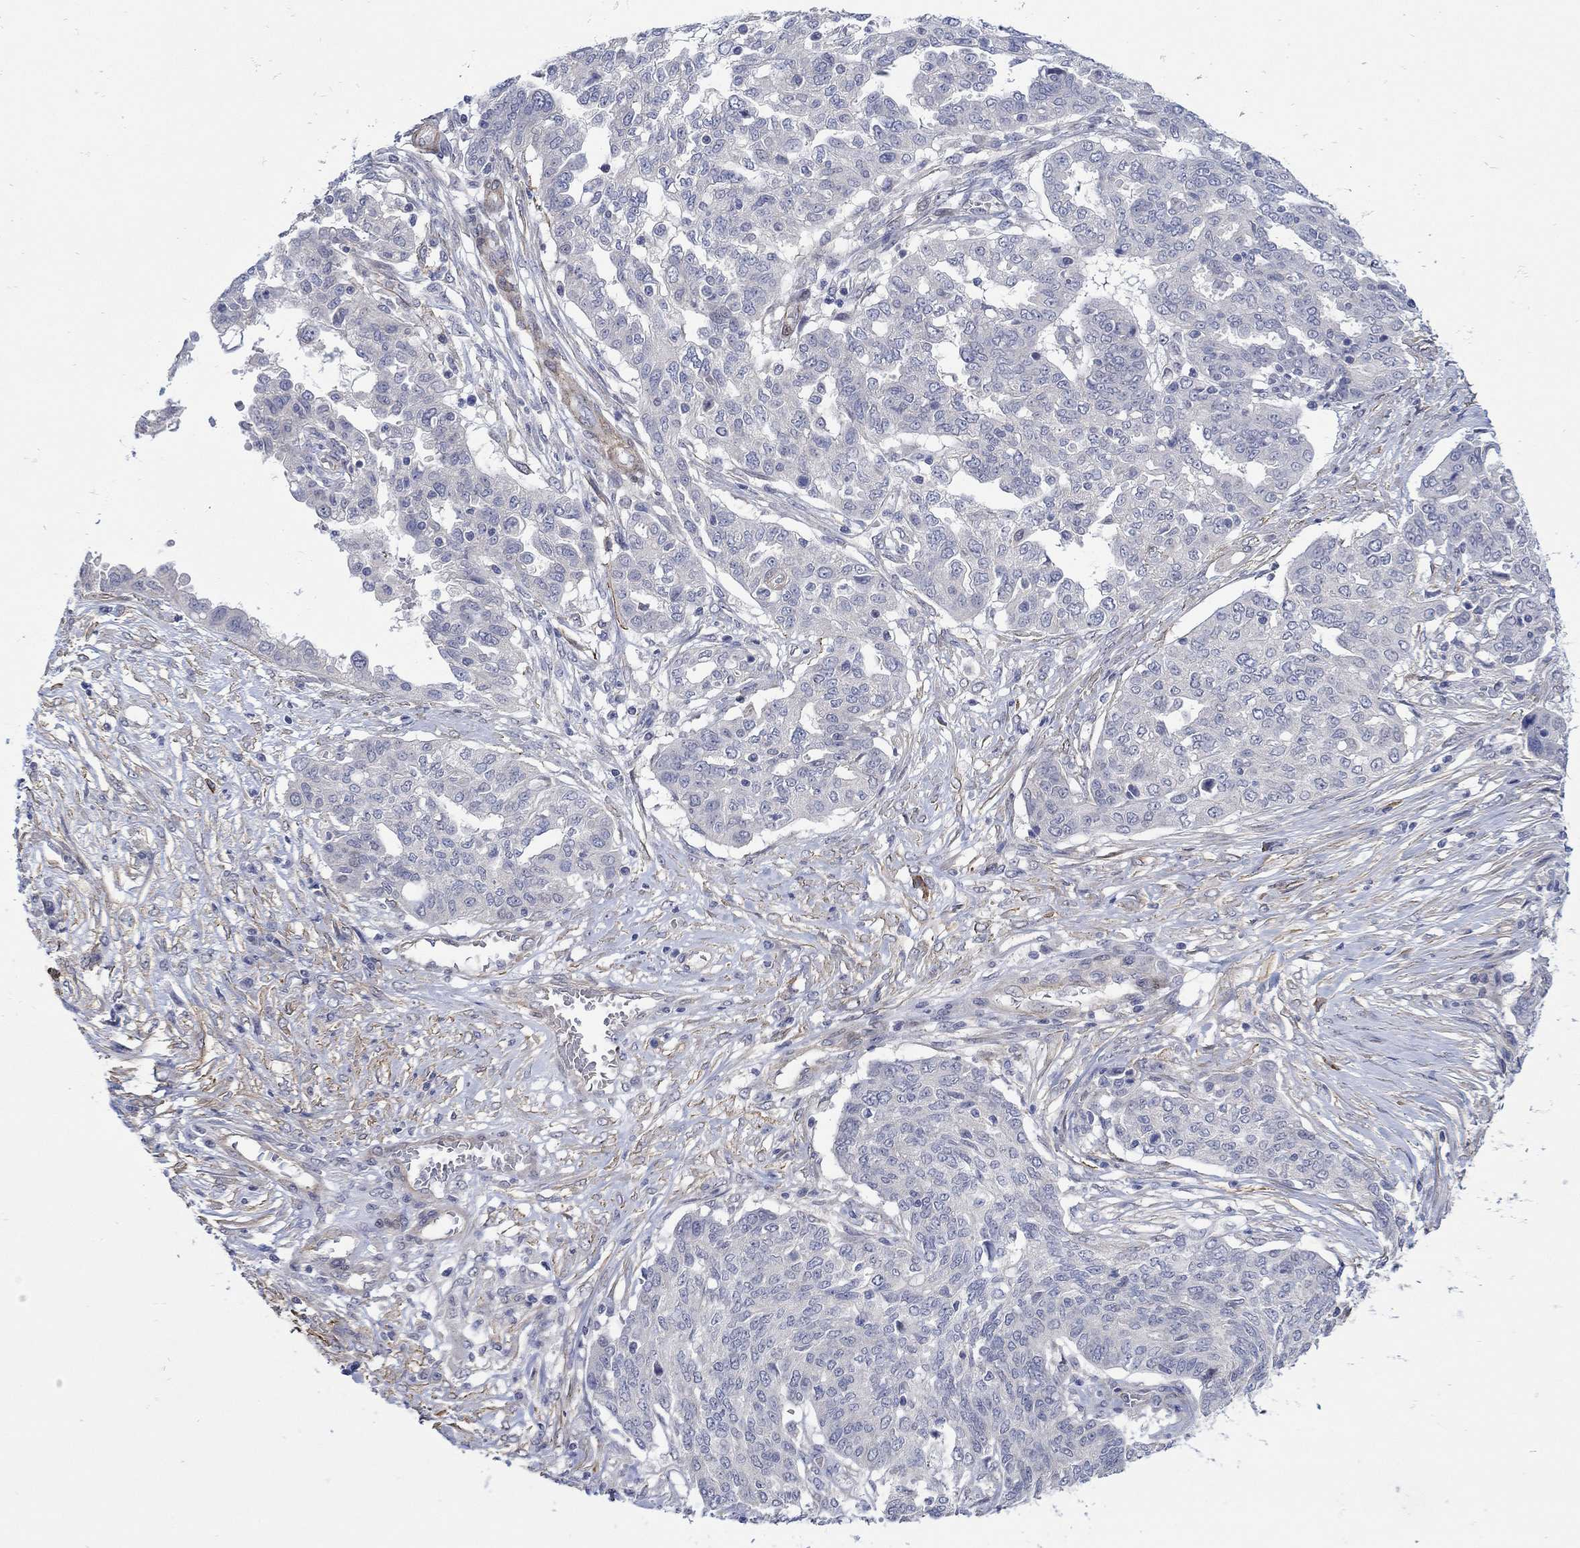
{"staining": {"intensity": "negative", "quantity": "none", "location": "none"}, "tissue": "ovarian cancer", "cell_type": "Tumor cells", "image_type": "cancer", "snomed": [{"axis": "morphology", "description": "Cystadenocarcinoma, serous, NOS"}, {"axis": "topography", "description": "Ovary"}], "caption": "Ovarian cancer stained for a protein using immunohistochemistry (IHC) exhibits no expression tumor cells.", "gene": "SCN7A", "patient": {"sex": "female", "age": 67}}